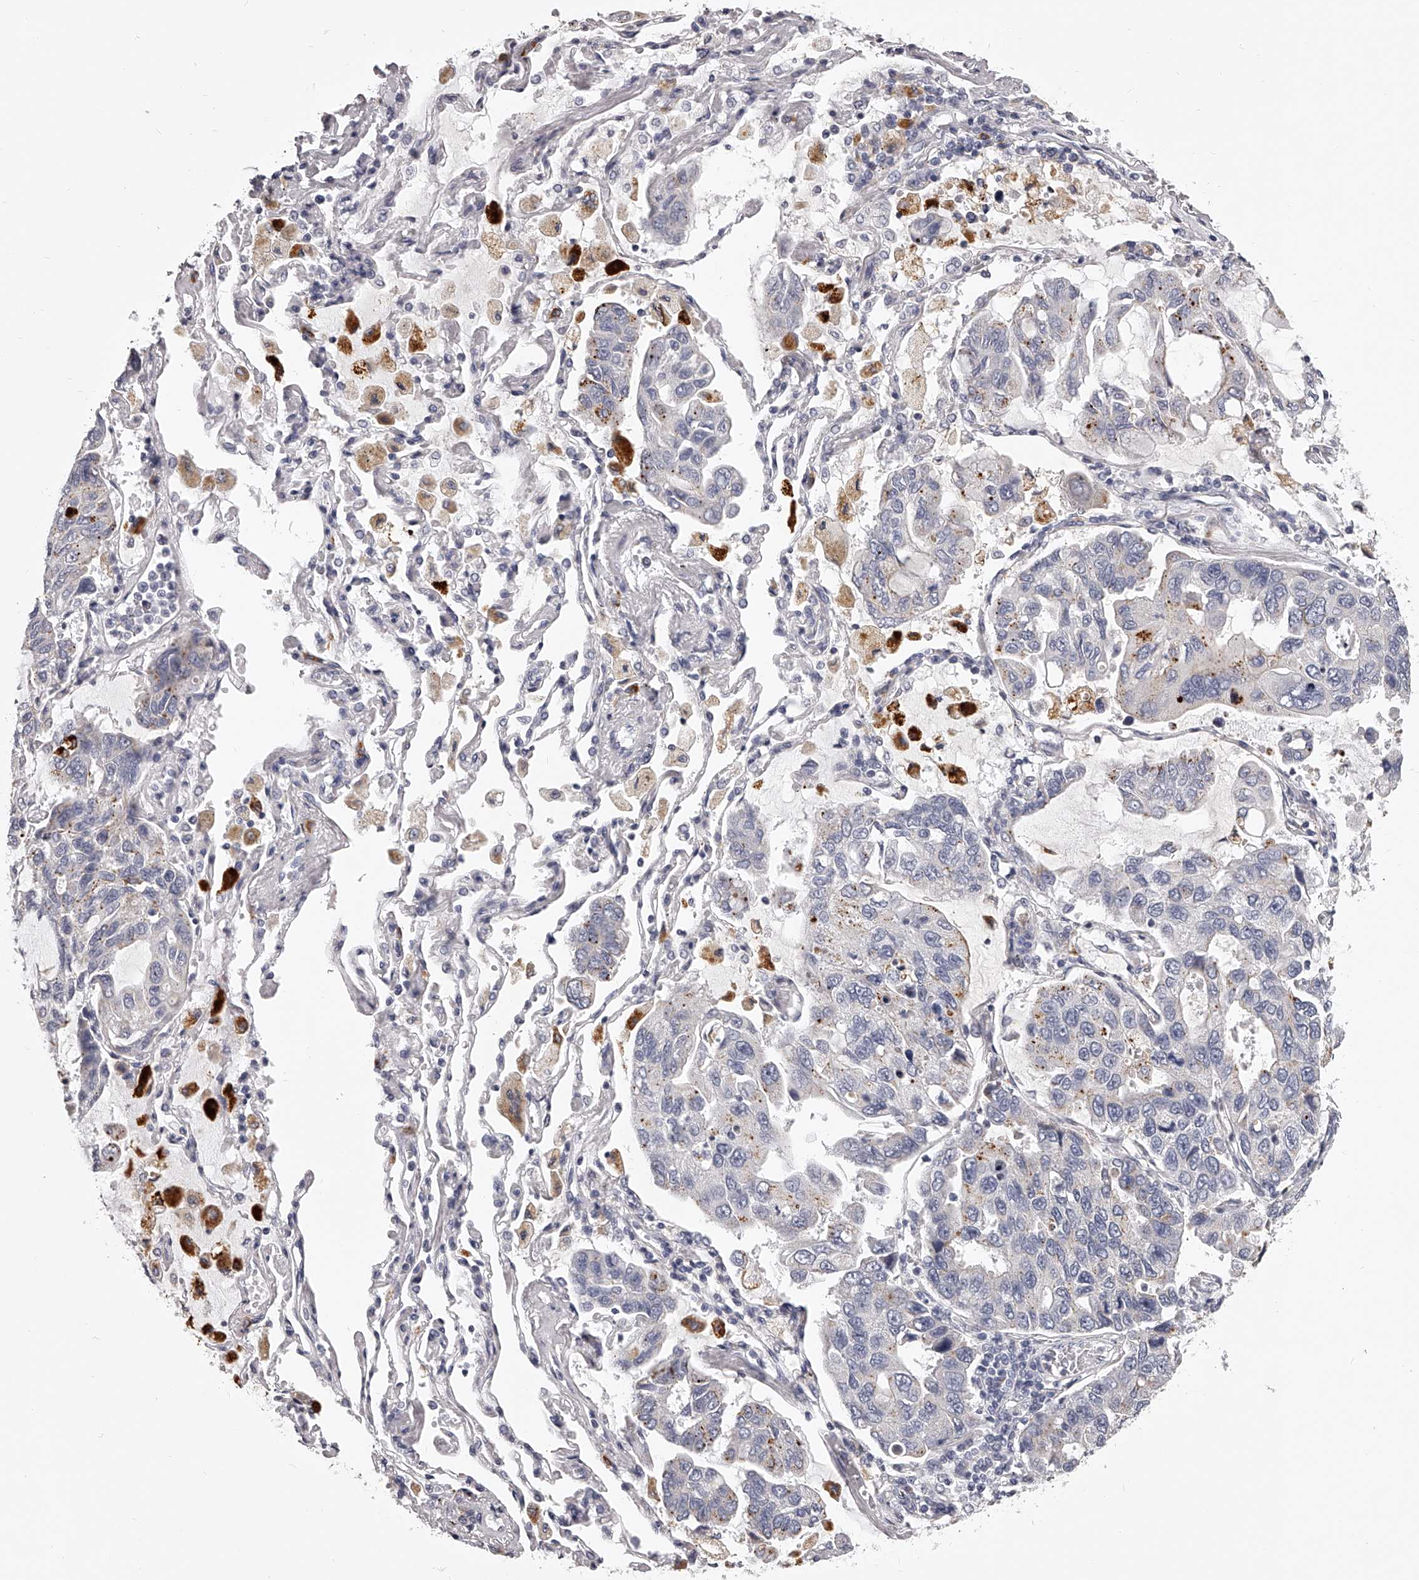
{"staining": {"intensity": "negative", "quantity": "none", "location": "none"}, "tissue": "lung cancer", "cell_type": "Tumor cells", "image_type": "cancer", "snomed": [{"axis": "morphology", "description": "Adenocarcinoma, NOS"}, {"axis": "topography", "description": "Lung"}], "caption": "Immunohistochemistry (IHC) image of lung cancer (adenocarcinoma) stained for a protein (brown), which reveals no positivity in tumor cells.", "gene": "DMRT1", "patient": {"sex": "male", "age": 64}}